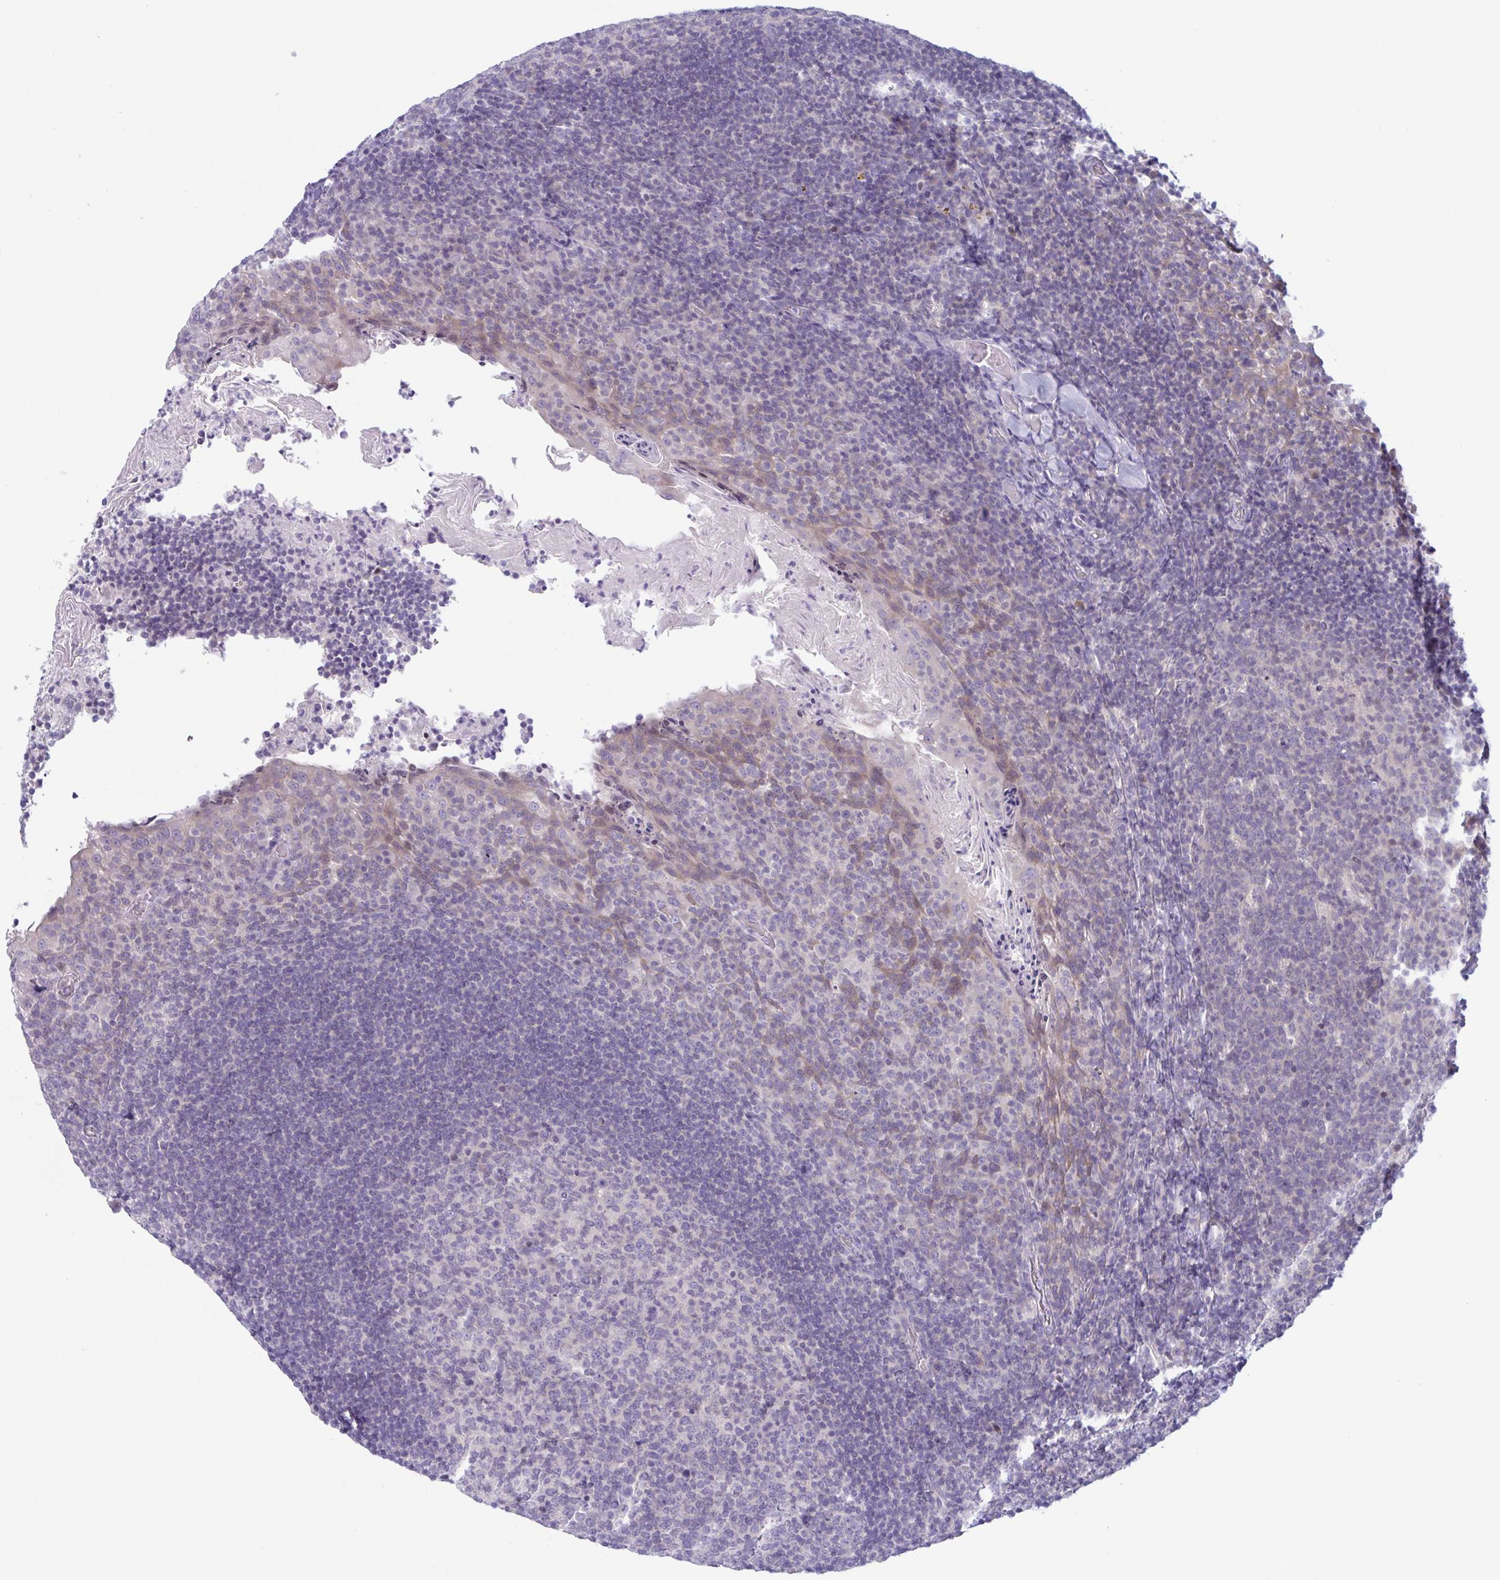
{"staining": {"intensity": "negative", "quantity": "none", "location": "none"}, "tissue": "tonsil", "cell_type": "Germinal center cells", "image_type": "normal", "snomed": [{"axis": "morphology", "description": "Normal tissue, NOS"}, {"axis": "topography", "description": "Tonsil"}], "caption": "This histopathology image is of unremarkable tonsil stained with immunohistochemistry (IHC) to label a protein in brown with the nuclei are counter-stained blue. There is no expression in germinal center cells.", "gene": "NAA30", "patient": {"sex": "female", "age": 10}}